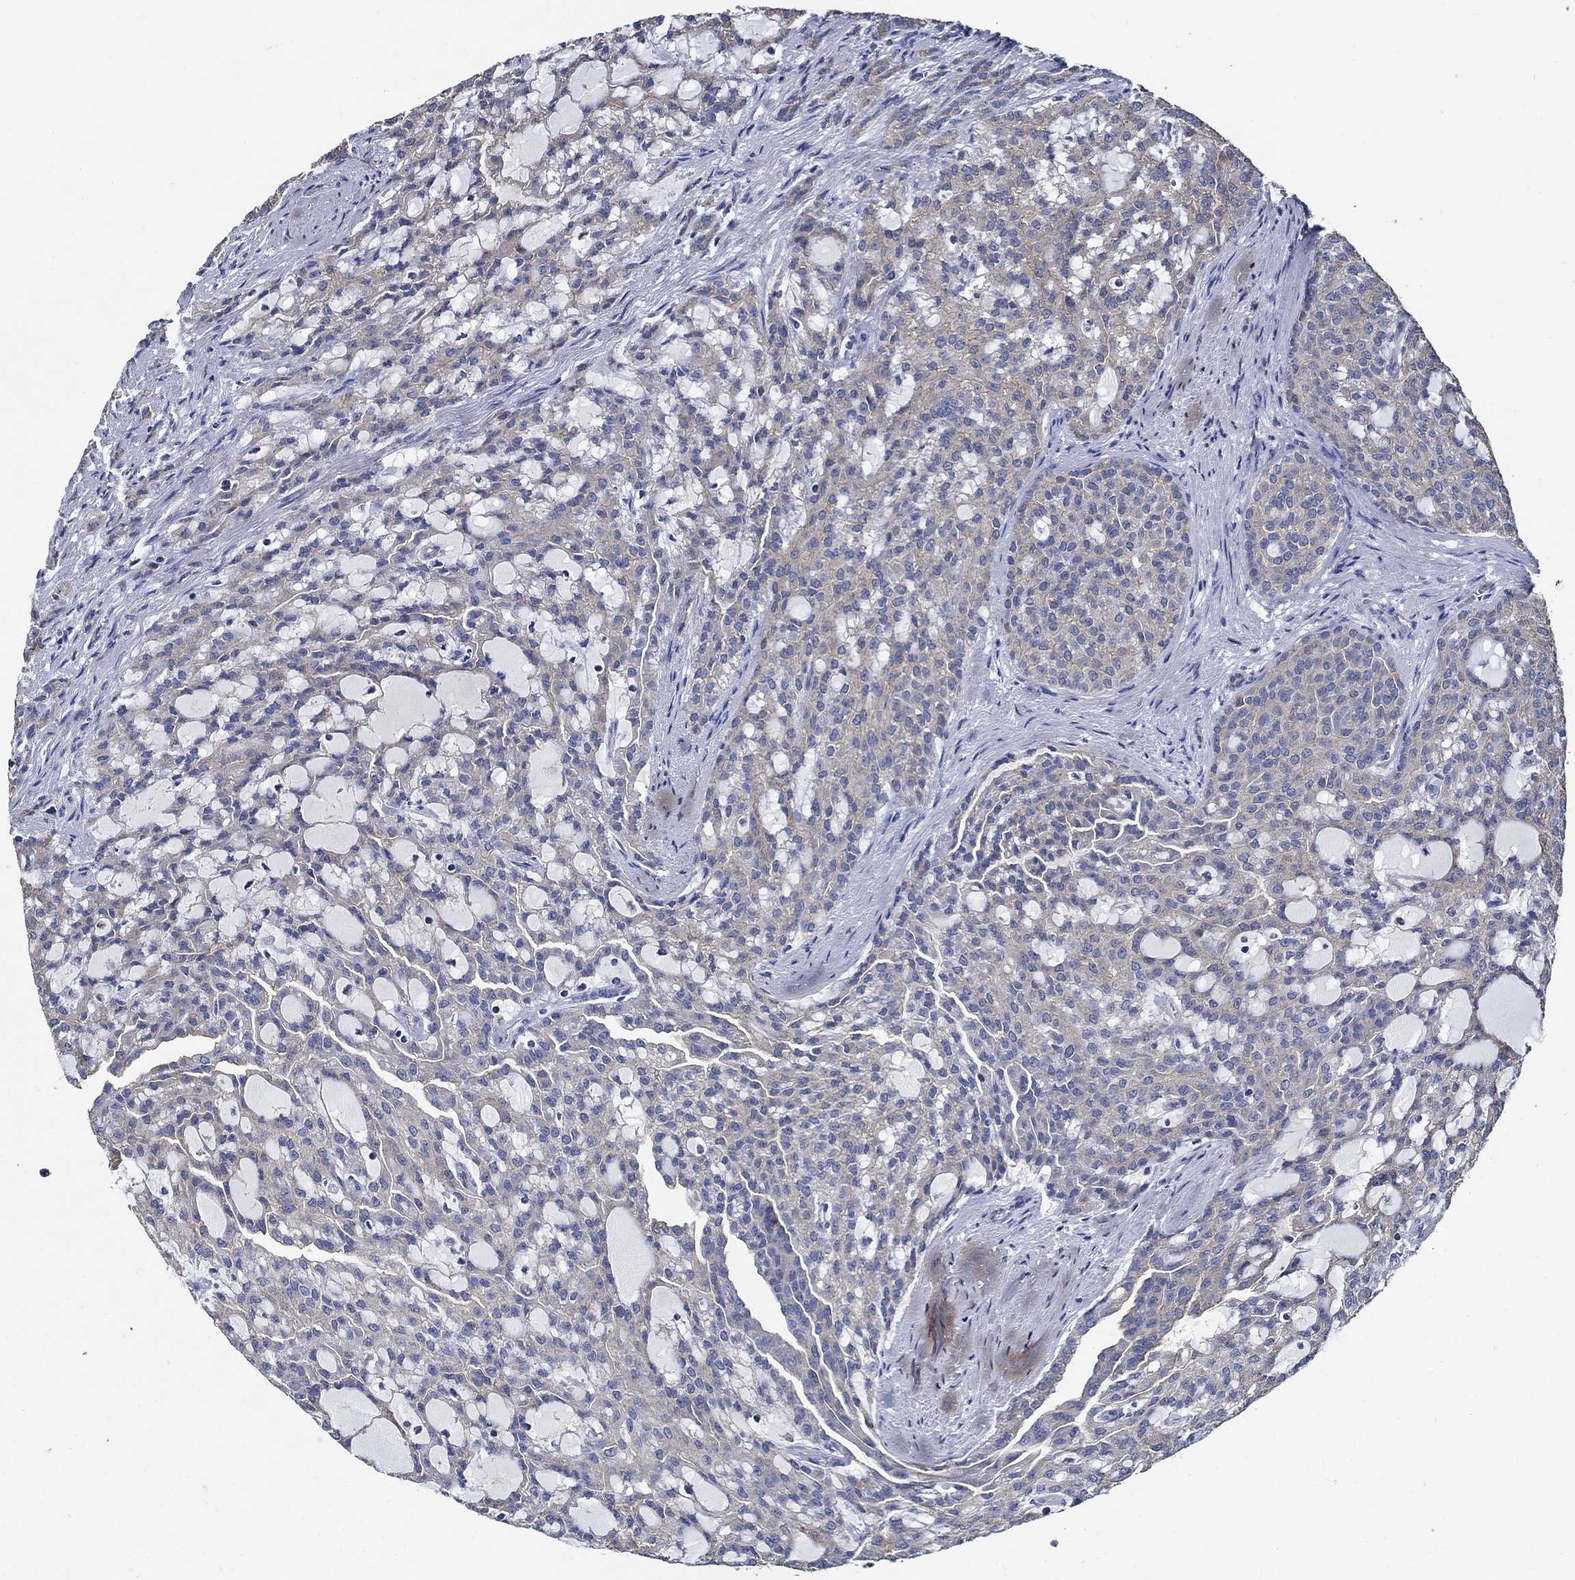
{"staining": {"intensity": "negative", "quantity": "none", "location": "none"}, "tissue": "renal cancer", "cell_type": "Tumor cells", "image_type": "cancer", "snomed": [{"axis": "morphology", "description": "Adenocarcinoma, NOS"}, {"axis": "topography", "description": "Kidney"}], "caption": "Human renal cancer (adenocarcinoma) stained for a protein using IHC reveals no expression in tumor cells.", "gene": "WDR53", "patient": {"sex": "male", "age": 63}}